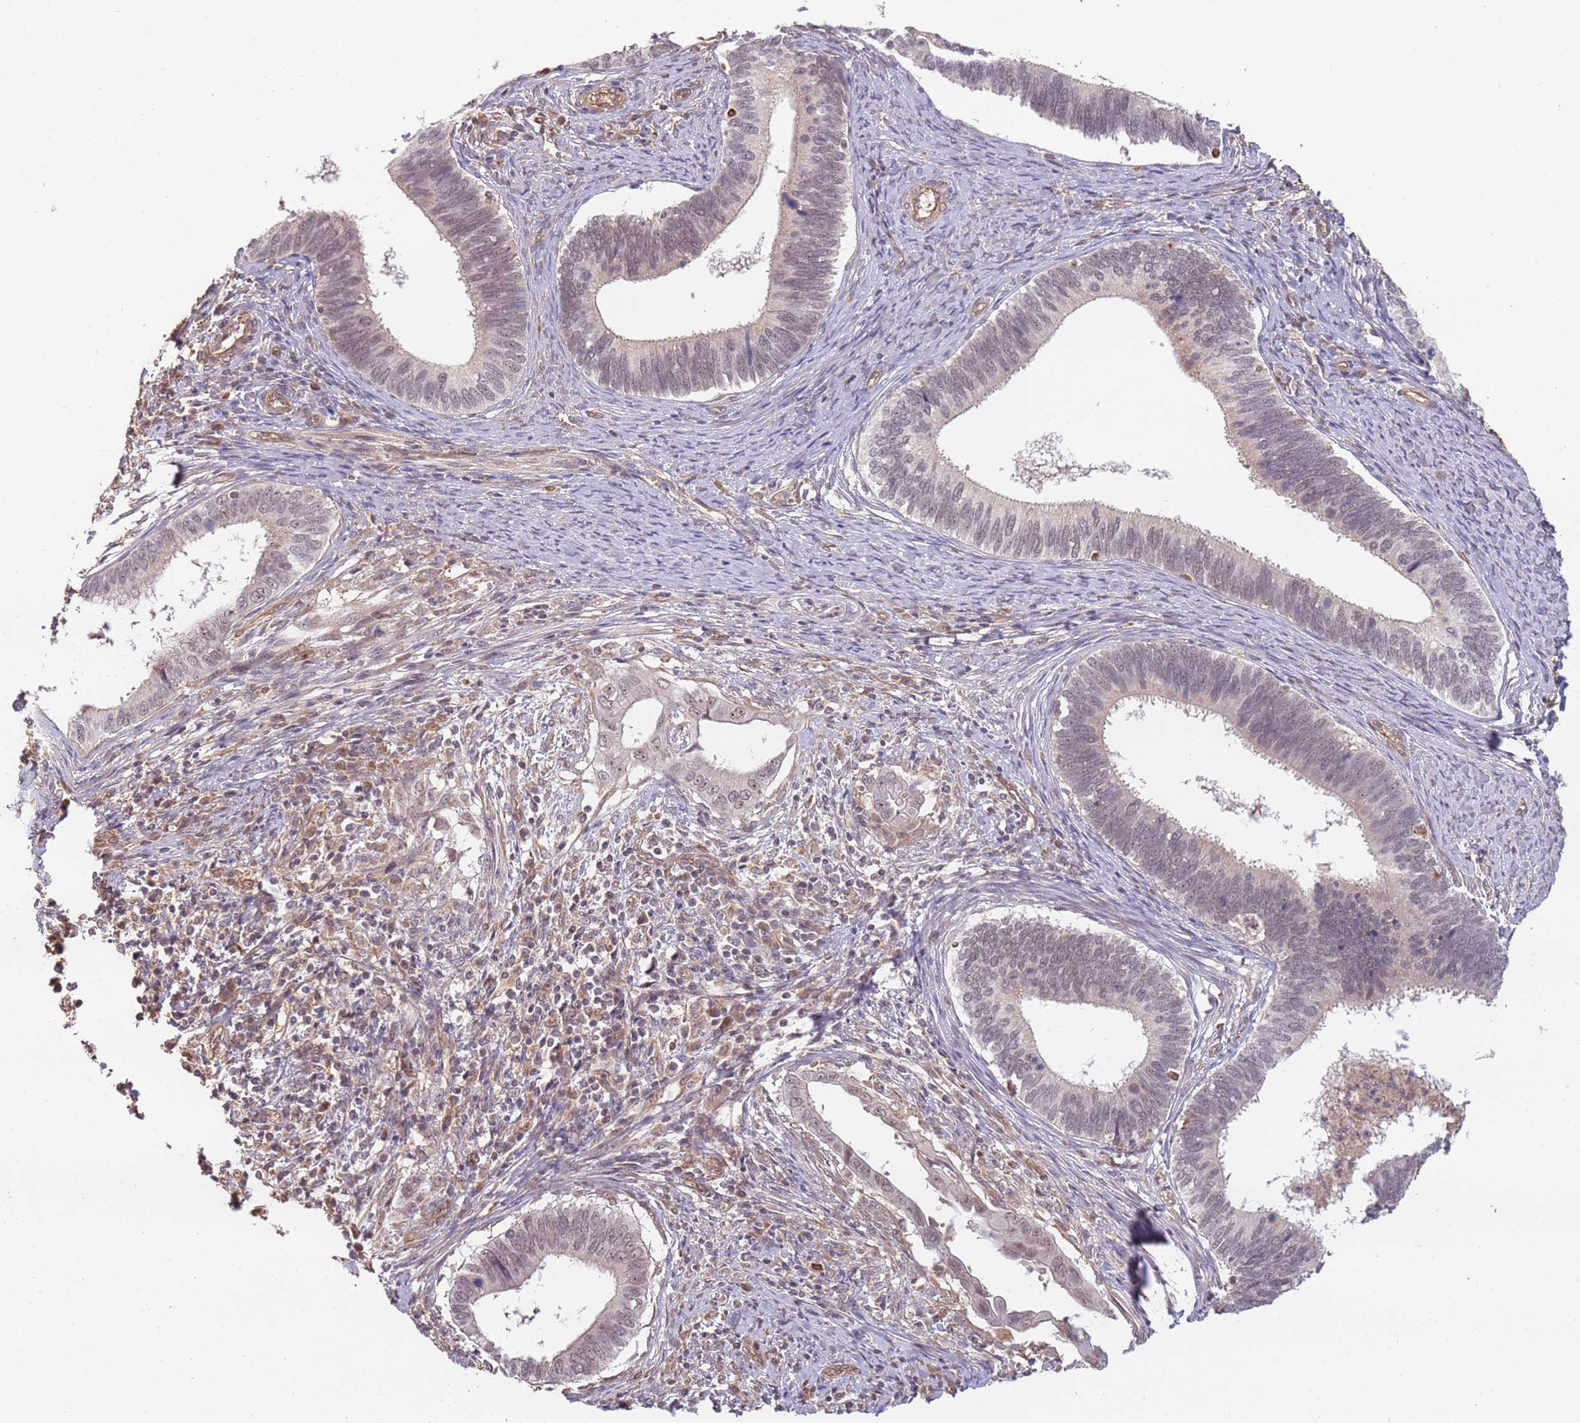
{"staining": {"intensity": "weak", "quantity": "25%-75%", "location": "nuclear"}, "tissue": "cervical cancer", "cell_type": "Tumor cells", "image_type": "cancer", "snomed": [{"axis": "morphology", "description": "Adenocarcinoma, NOS"}, {"axis": "topography", "description": "Cervix"}], "caption": "Protein expression analysis of cervical adenocarcinoma exhibits weak nuclear positivity in approximately 25%-75% of tumor cells.", "gene": "SURF2", "patient": {"sex": "female", "age": 42}}